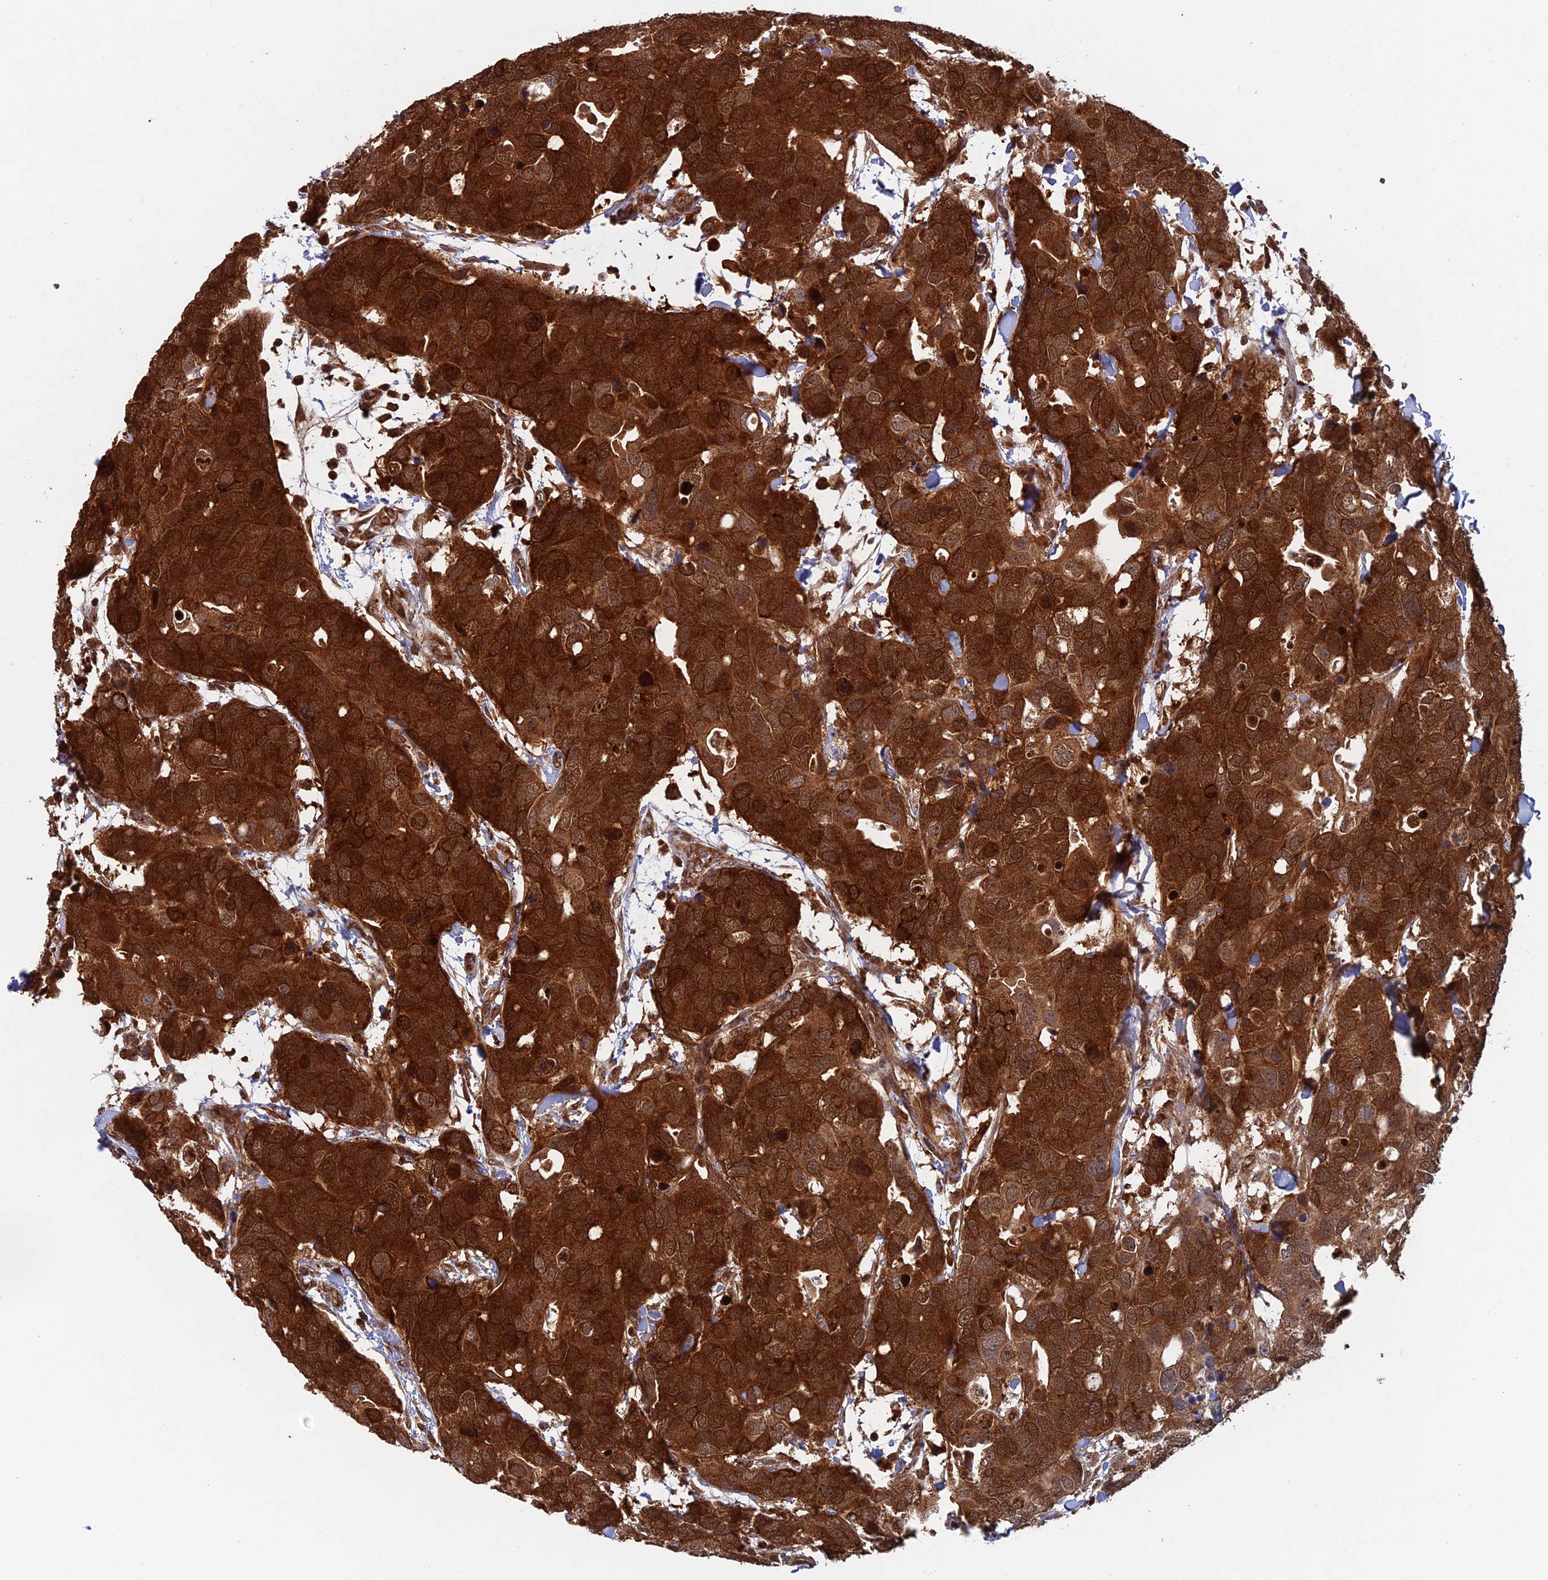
{"staining": {"intensity": "strong", "quantity": ">75%", "location": "cytoplasmic/membranous"}, "tissue": "breast cancer", "cell_type": "Tumor cells", "image_type": "cancer", "snomed": [{"axis": "morphology", "description": "Duct carcinoma"}, {"axis": "topography", "description": "Breast"}], "caption": "Human breast cancer stained for a protein (brown) reveals strong cytoplasmic/membranous positive expression in approximately >75% of tumor cells.", "gene": "DTYMK", "patient": {"sex": "female", "age": 83}}